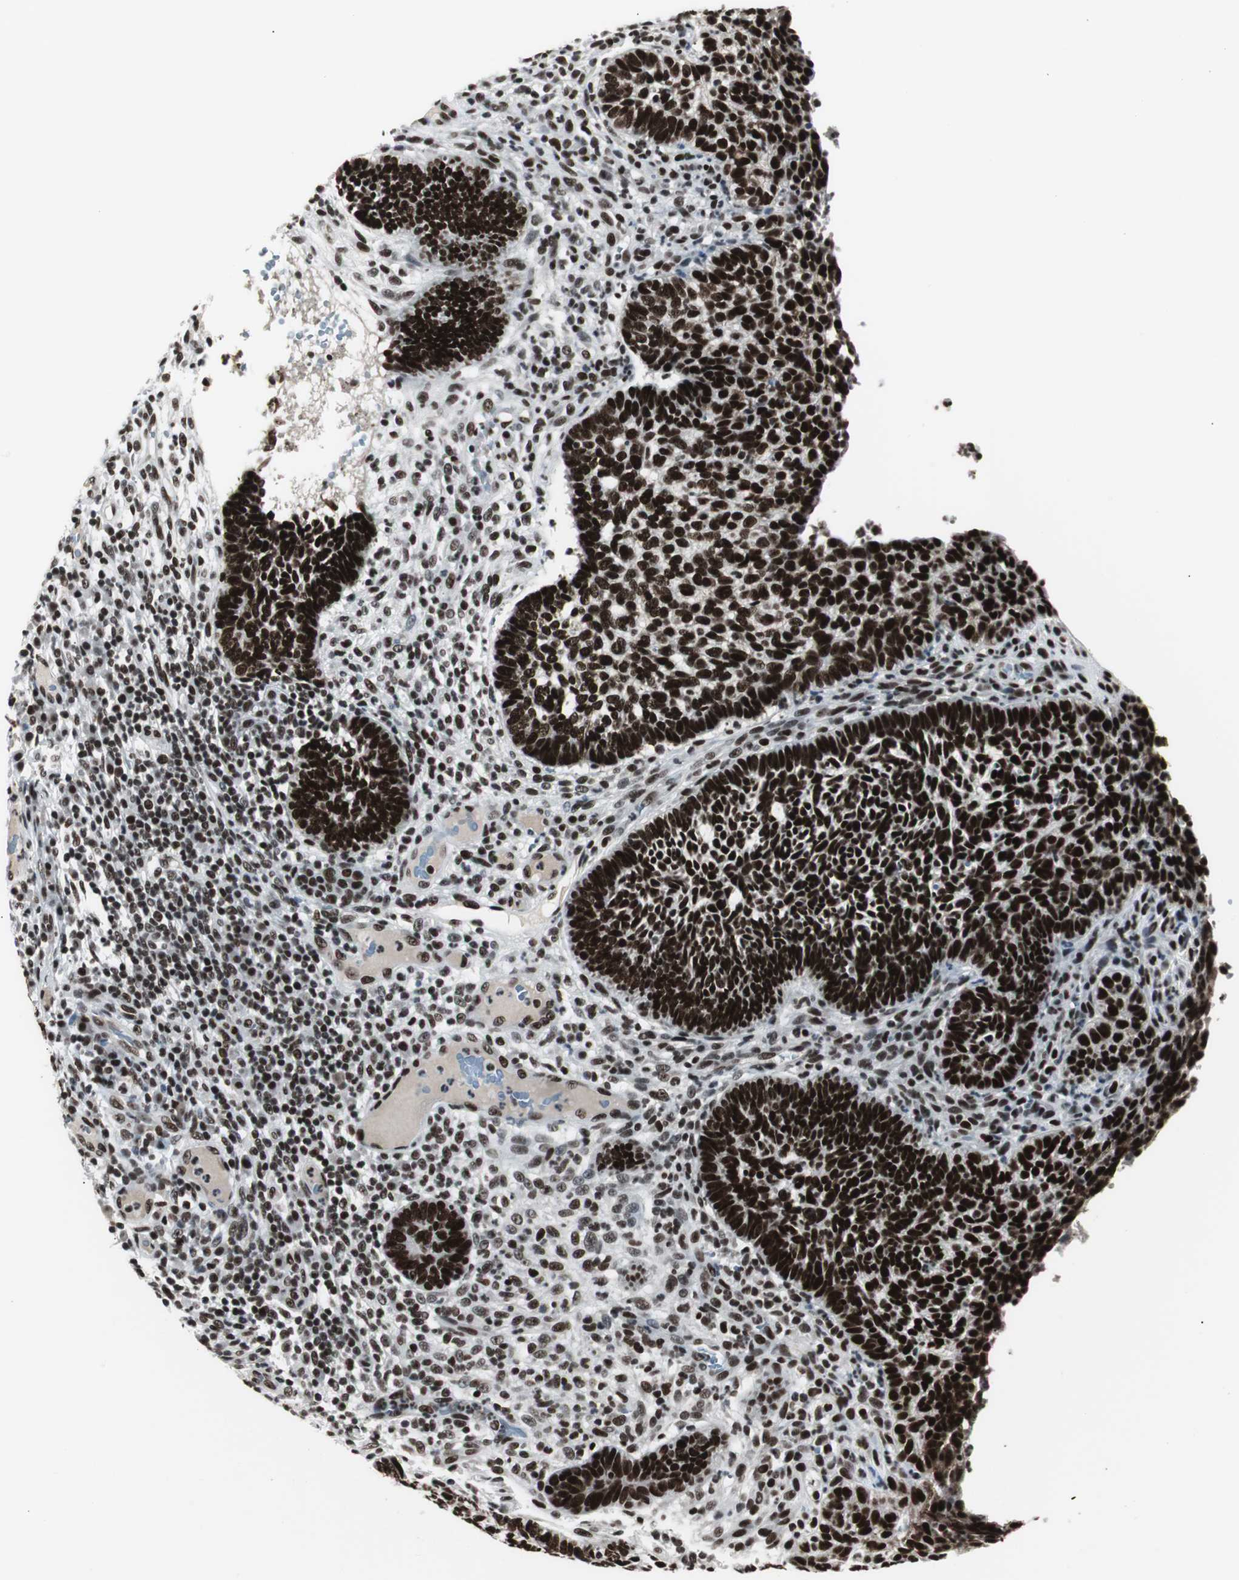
{"staining": {"intensity": "strong", "quantity": ">75%", "location": "nuclear"}, "tissue": "skin cancer", "cell_type": "Tumor cells", "image_type": "cancer", "snomed": [{"axis": "morphology", "description": "Normal tissue, NOS"}, {"axis": "morphology", "description": "Basal cell carcinoma"}, {"axis": "topography", "description": "Skin"}], "caption": "IHC photomicrograph of human skin basal cell carcinoma stained for a protein (brown), which reveals high levels of strong nuclear staining in about >75% of tumor cells.", "gene": "XRCC1", "patient": {"sex": "male", "age": 87}}